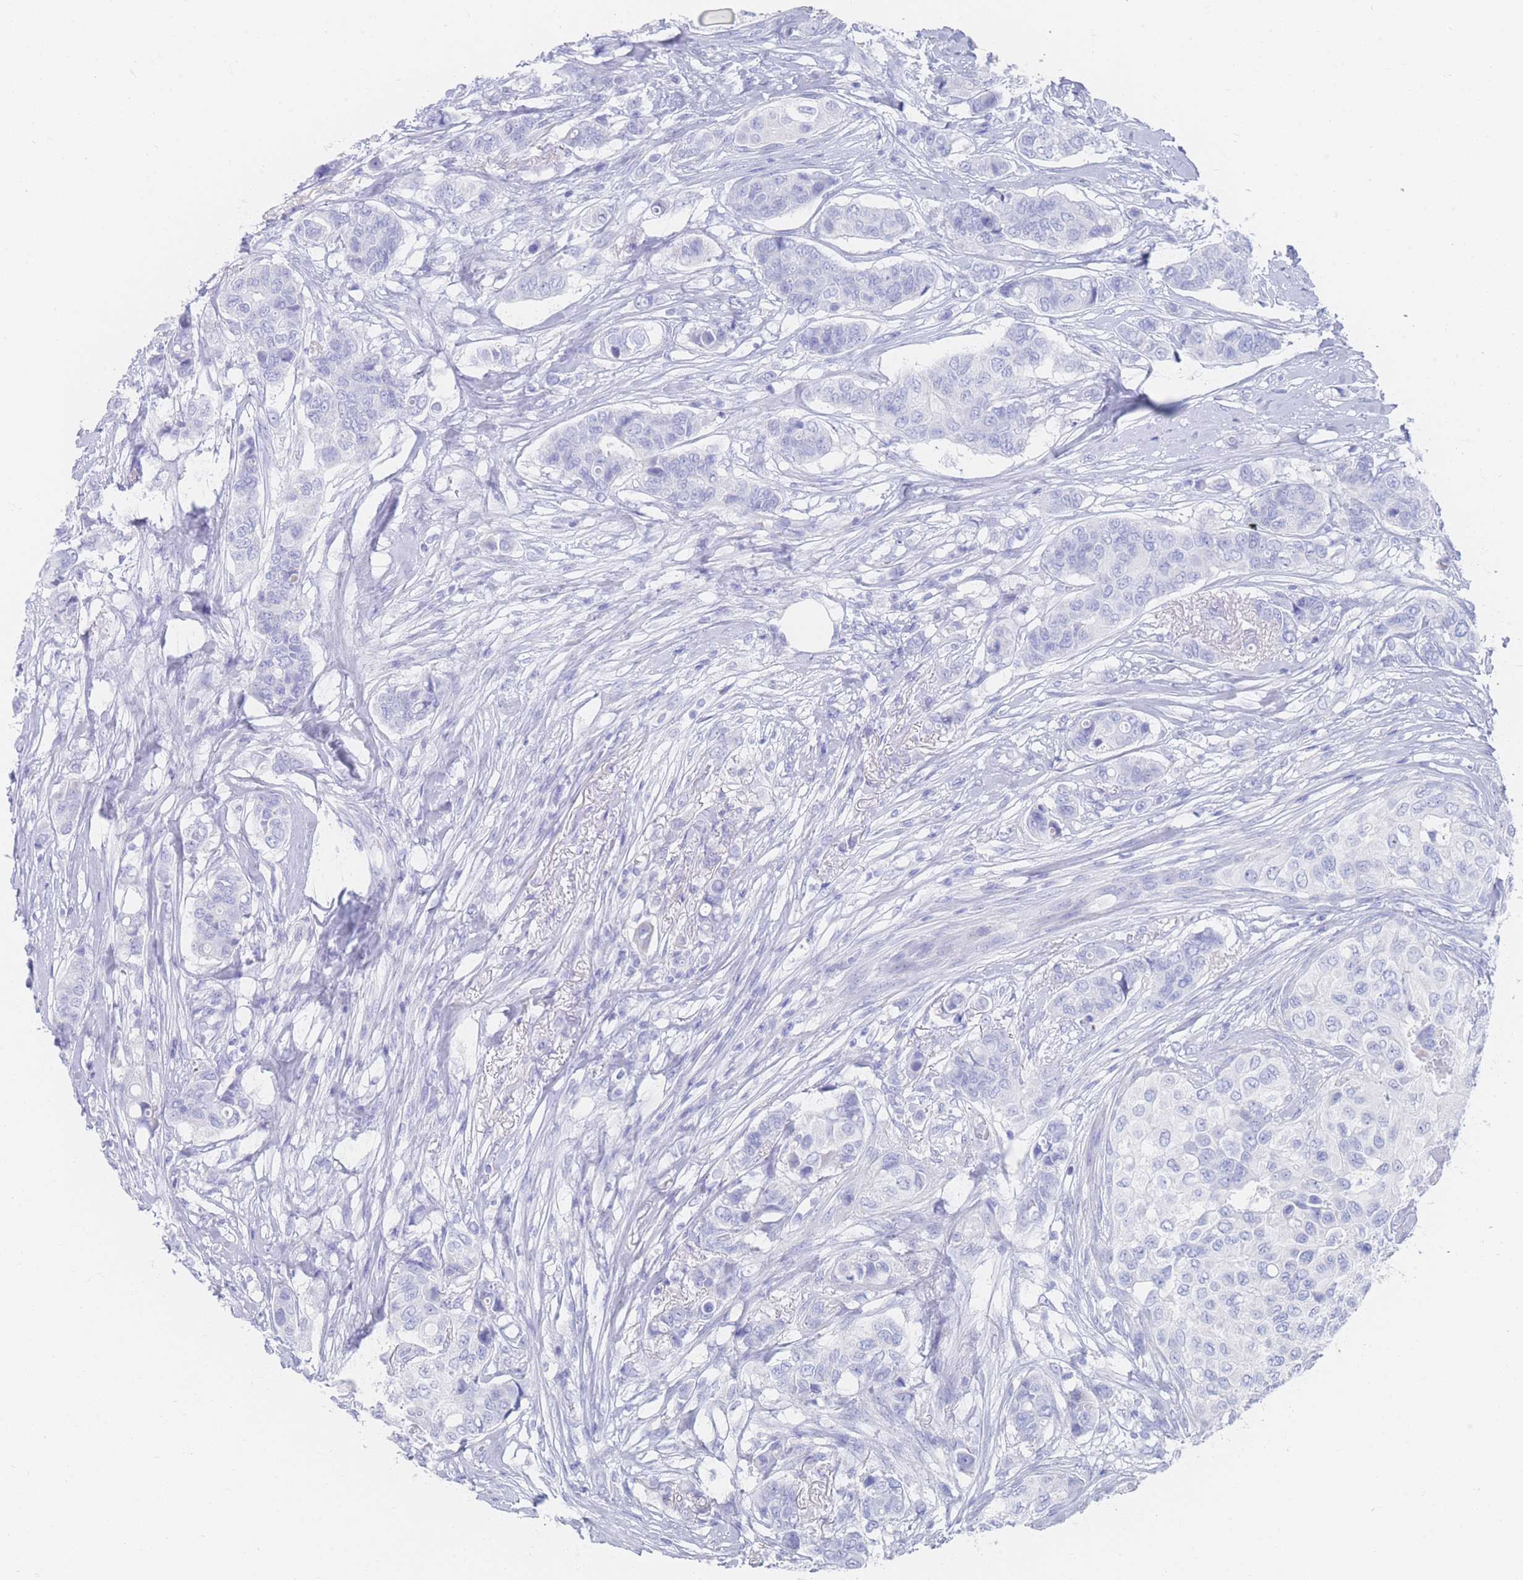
{"staining": {"intensity": "negative", "quantity": "none", "location": "none"}, "tissue": "breast cancer", "cell_type": "Tumor cells", "image_type": "cancer", "snomed": [{"axis": "morphology", "description": "Lobular carcinoma"}, {"axis": "topography", "description": "Breast"}], "caption": "Breast cancer (lobular carcinoma) was stained to show a protein in brown. There is no significant expression in tumor cells. The staining was performed using DAB (3,3'-diaminobenzidine) to visualize the protein expression in brown, while the nuclei were stained in blue with hematoxylin (Magnification: 20x).", "gene": "LRRC37A", "patient": {"sex": "female", "age": 51}}